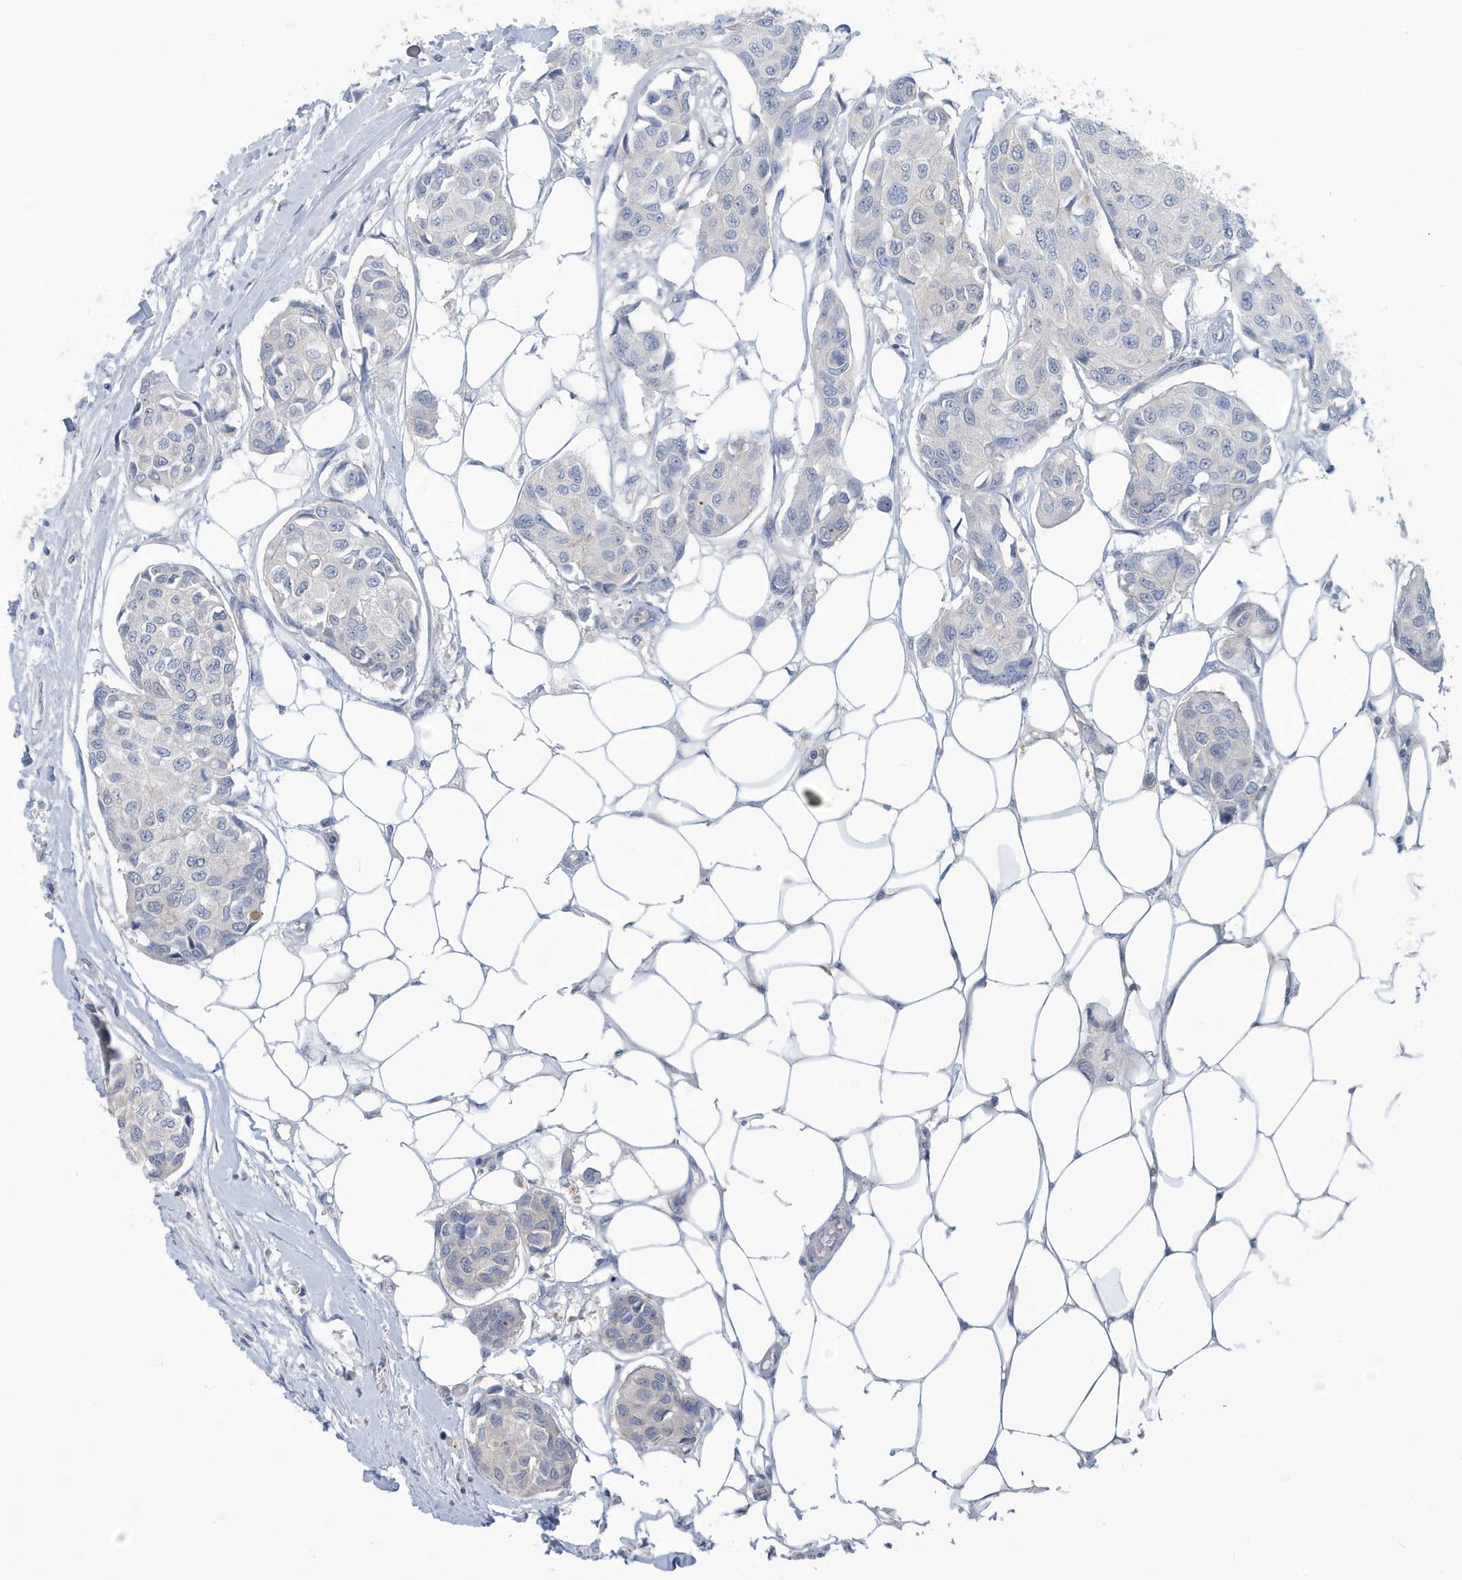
{"staining": {"intensity": "negative", "quantity": "none", "location": "none"}, "tissue": "breast cancer", "cell_type": "Tumor cells", "image_type": "cancer", "snomed": [{"axis": "morphology", "description": "Duct carcinoma"}, {"axis": "topography", "description": "Breast"}], "caption": "Tumor cells are negative for protein expression in human breast cancer.", "gene": "VTA1", "patient": {"sex": "female", "age": 80}}